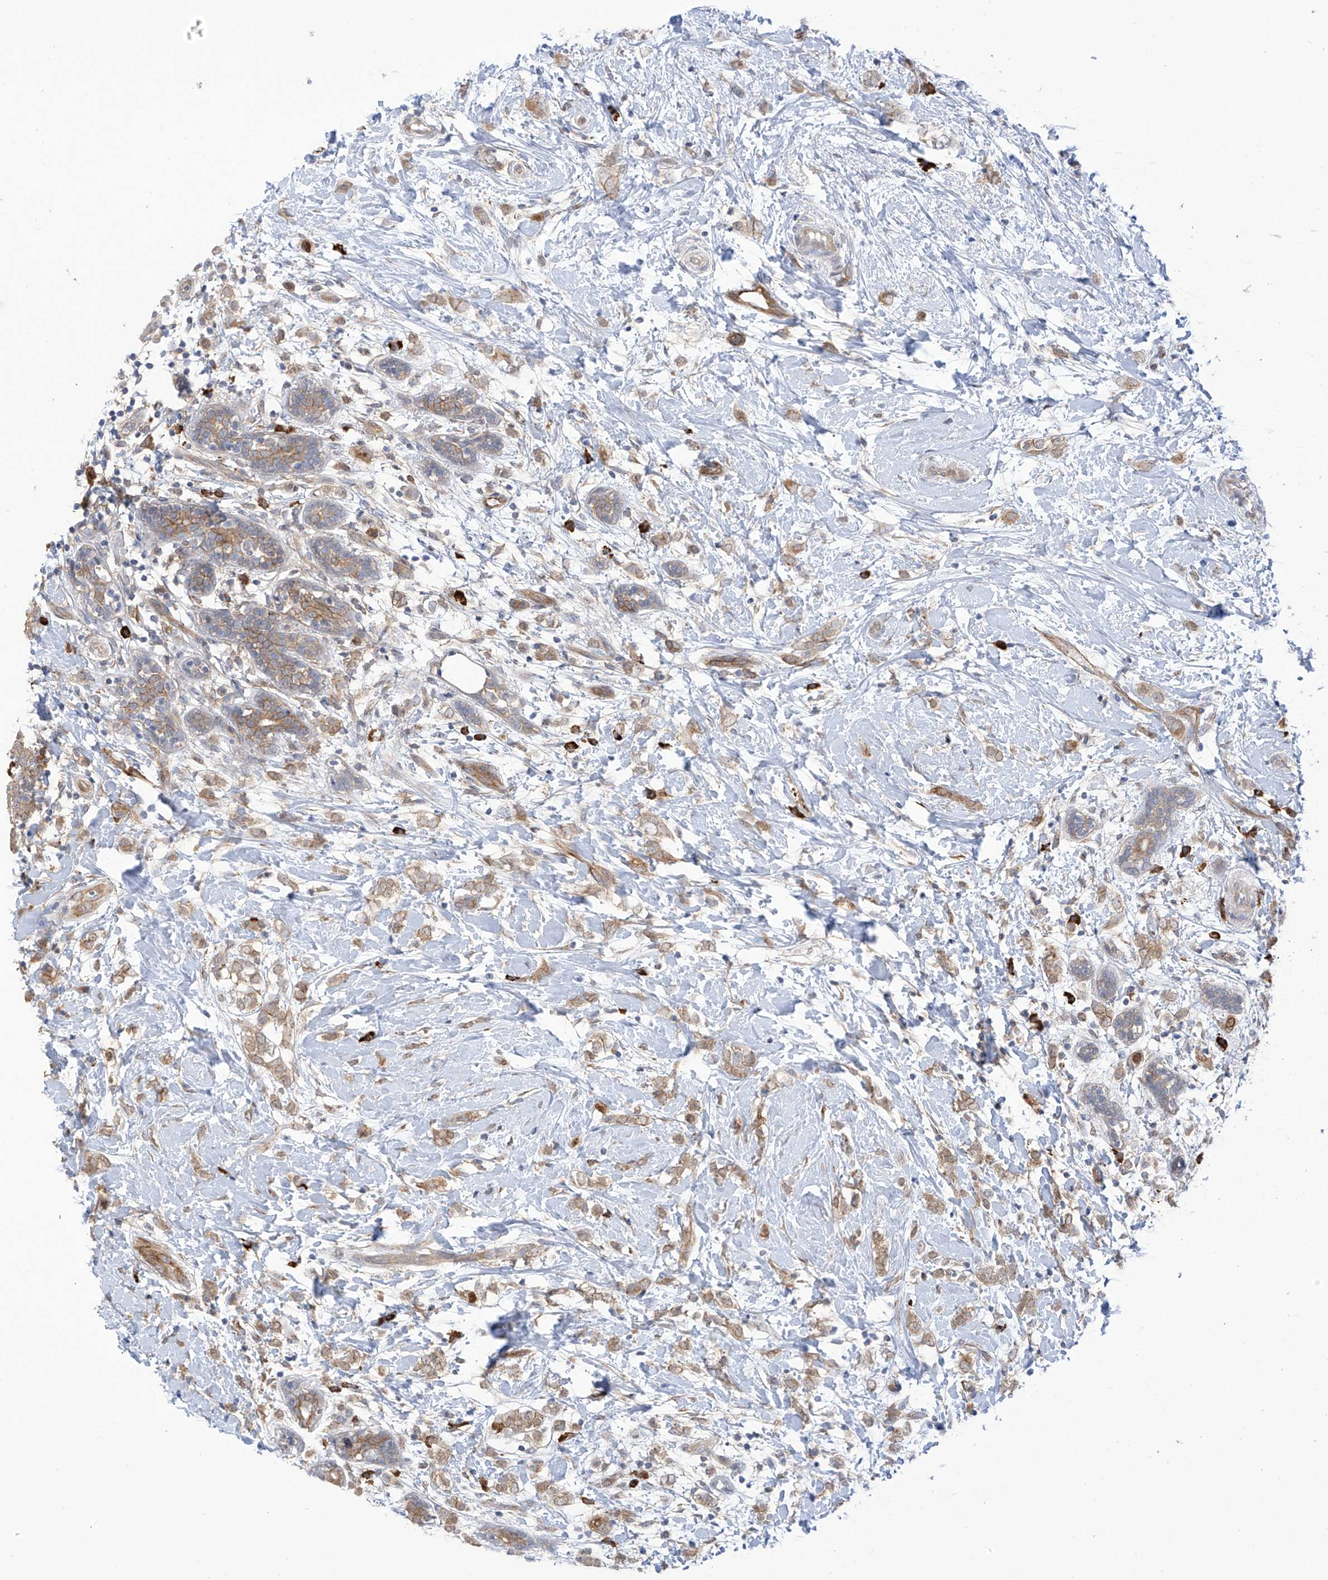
{"staining": {"intensity": "weak", "quantity": ">75%", "location": "cytoplasmic/membranous"}, "tissue": "breast cancer", "cell_type": "Tumor cells", "image_type": "cancer", "snomed": [{"axis": "morphology", "description": "Normal tissue, NOS"}, {"axis": "morphology", "description": "Lobular carcinoma"}, {"axis": "topography", "description": "Breast"}], "caption": "Immunohistochemistry (IHC) micrograph of neoplastic tissue: breast lobular carcinoma stained using immunohistochemistry (IHC) displays low levels of weak protein expression localized specifically in the cytoplasmic/membranous of tumor cells, appearing as a cytoplasmic/membranous brown color.", "gene": "KIAA1522", "patient": {"sex": "female", "age": 47}}